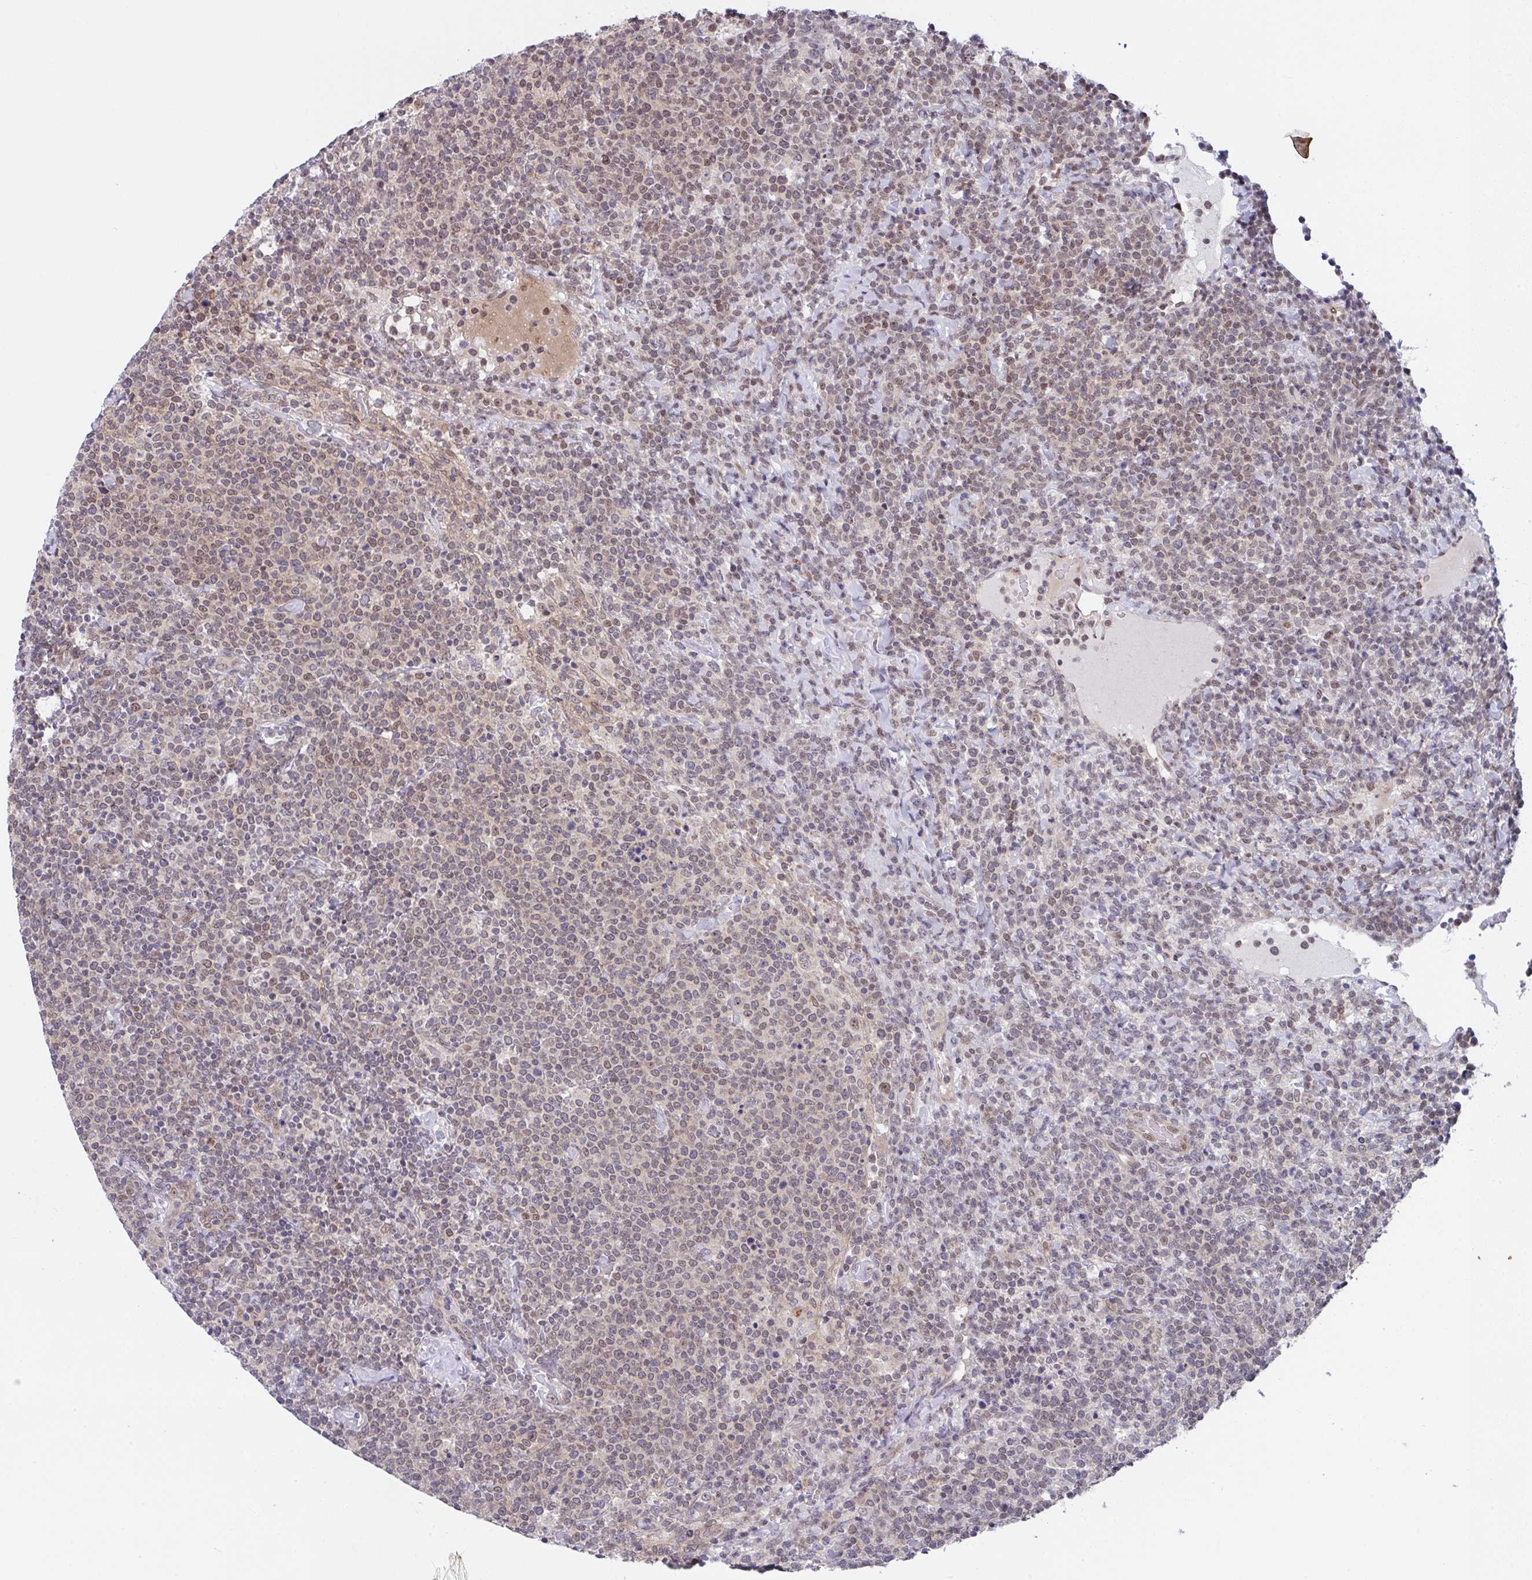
{"staining": {"intensity": "moderate", "quantity": "25%-75%", "location": "nuclear"}, "tissue": "lymphoma", "cell_type": "Tumor cells", "image_type": "cancer", "snomed": [{"axis": "morphology", "description": "Malignant lymphoma, non-Hodgkin's type, High grade"}, {"axis": "topography", "description": "Lymph node"}], "caption": "Immunohistochemical staining of malignant lymphoma, non-Hodgkin's type (high-grade) demonstrates medium levels of moderate nuclear expression in approximately 25%-75% of tumor cells. The staining was performed using DAB (3,3'-diaminobenzidine) to visualize the protein expression in brown, while the nuclei were stained in blue with hematoxylin (Magnification: 20x).", "gene": "RBM18", "patient": {"sex": "male", "age": 61}}